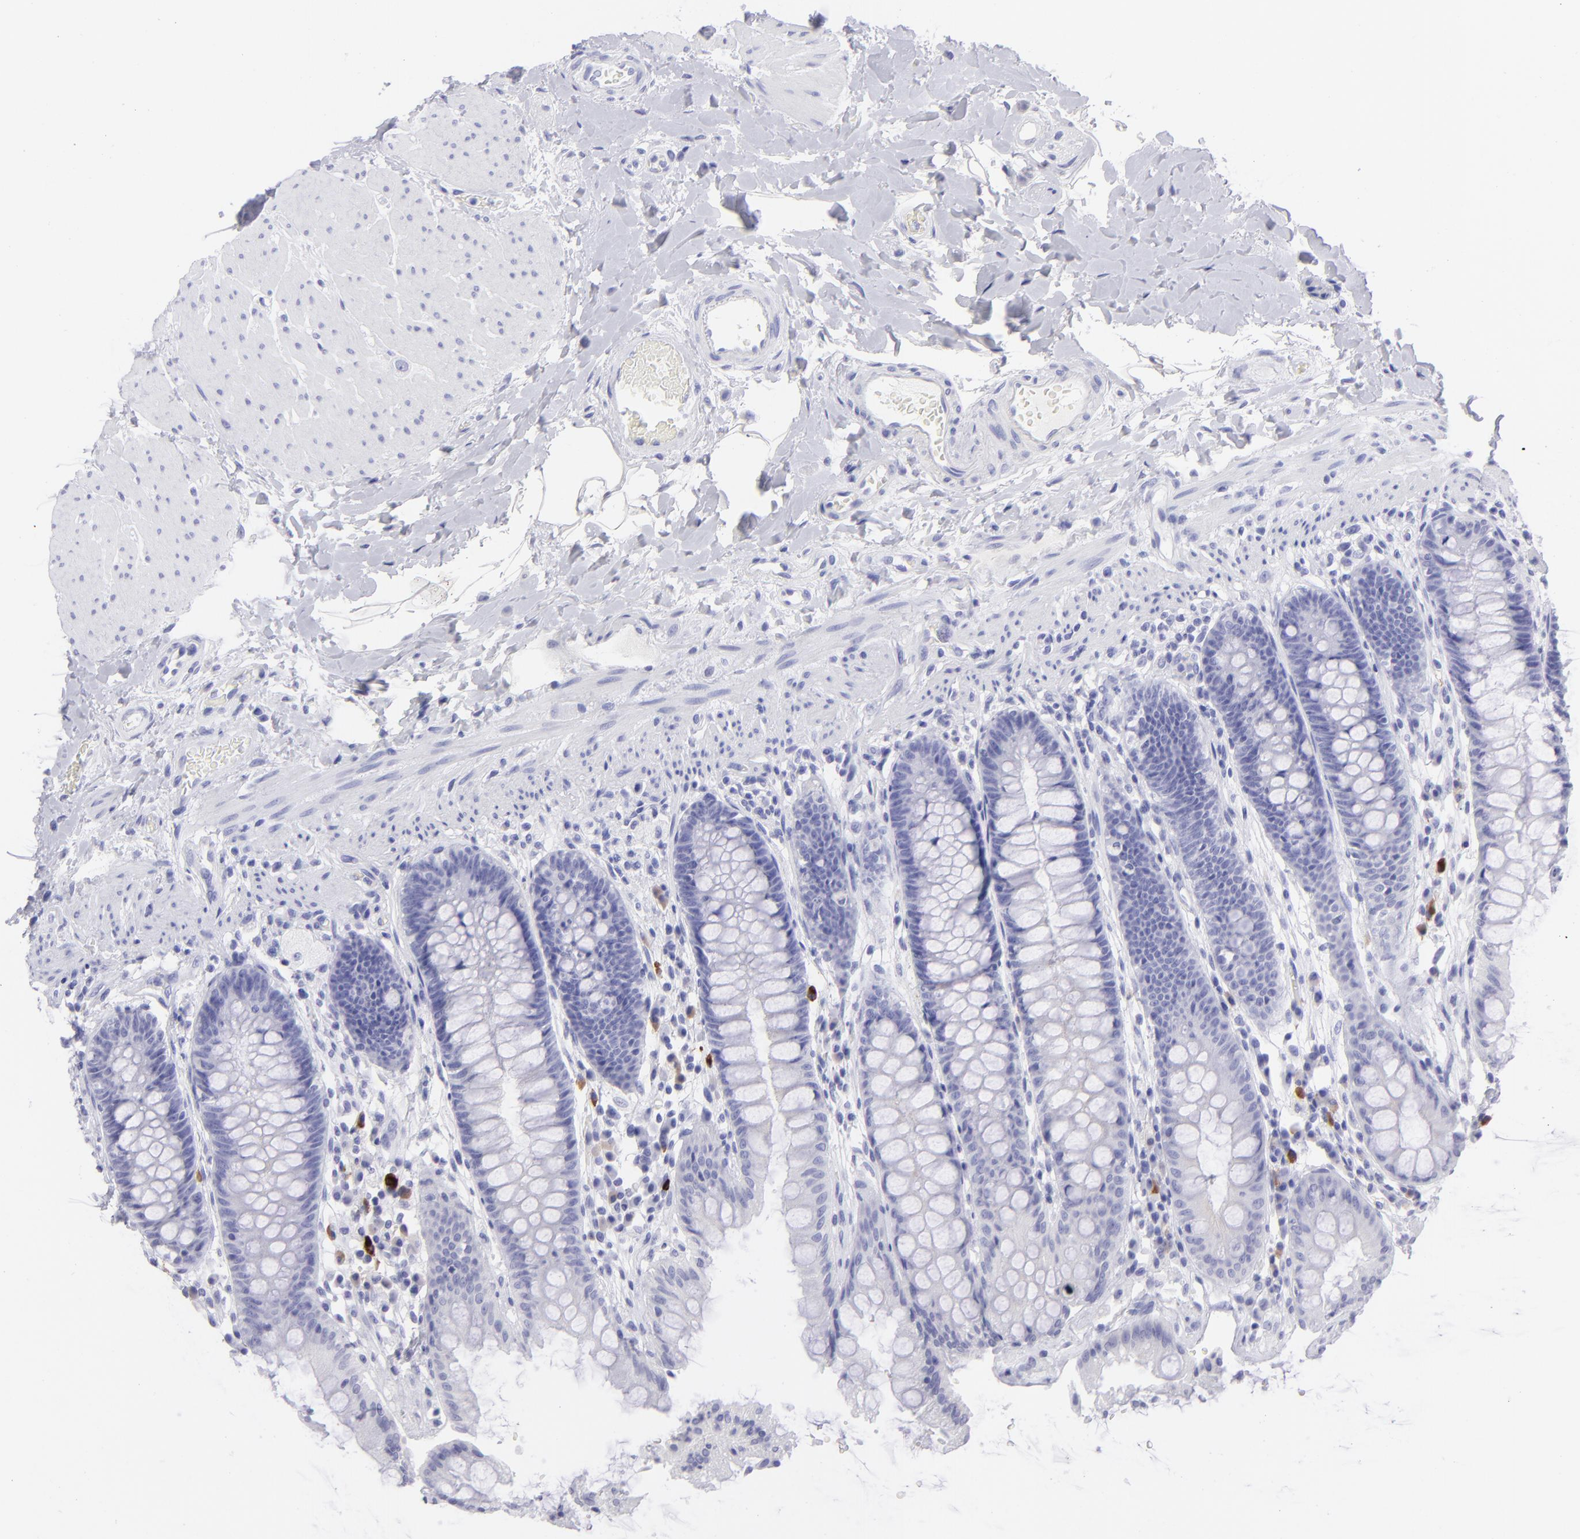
{"staining": {"intensity": "negative", "quantity": "none", "location": "none"}, "tissue": "rectum", "cell_type": "Glandular cells", "image_type": "normal", "snomed": [{"axis": "morphology", "description": "Normal tissue, NOS"}, {"axis": "topography", "description": "Rectum"}], "caption": "Immunohistochemical staining of normal human rectum reveals no significant staining in glandular cells. Nuclei are stained in blue.", "gene": "SLC1A2", "patient": {"sex": "female", "age": 46}}